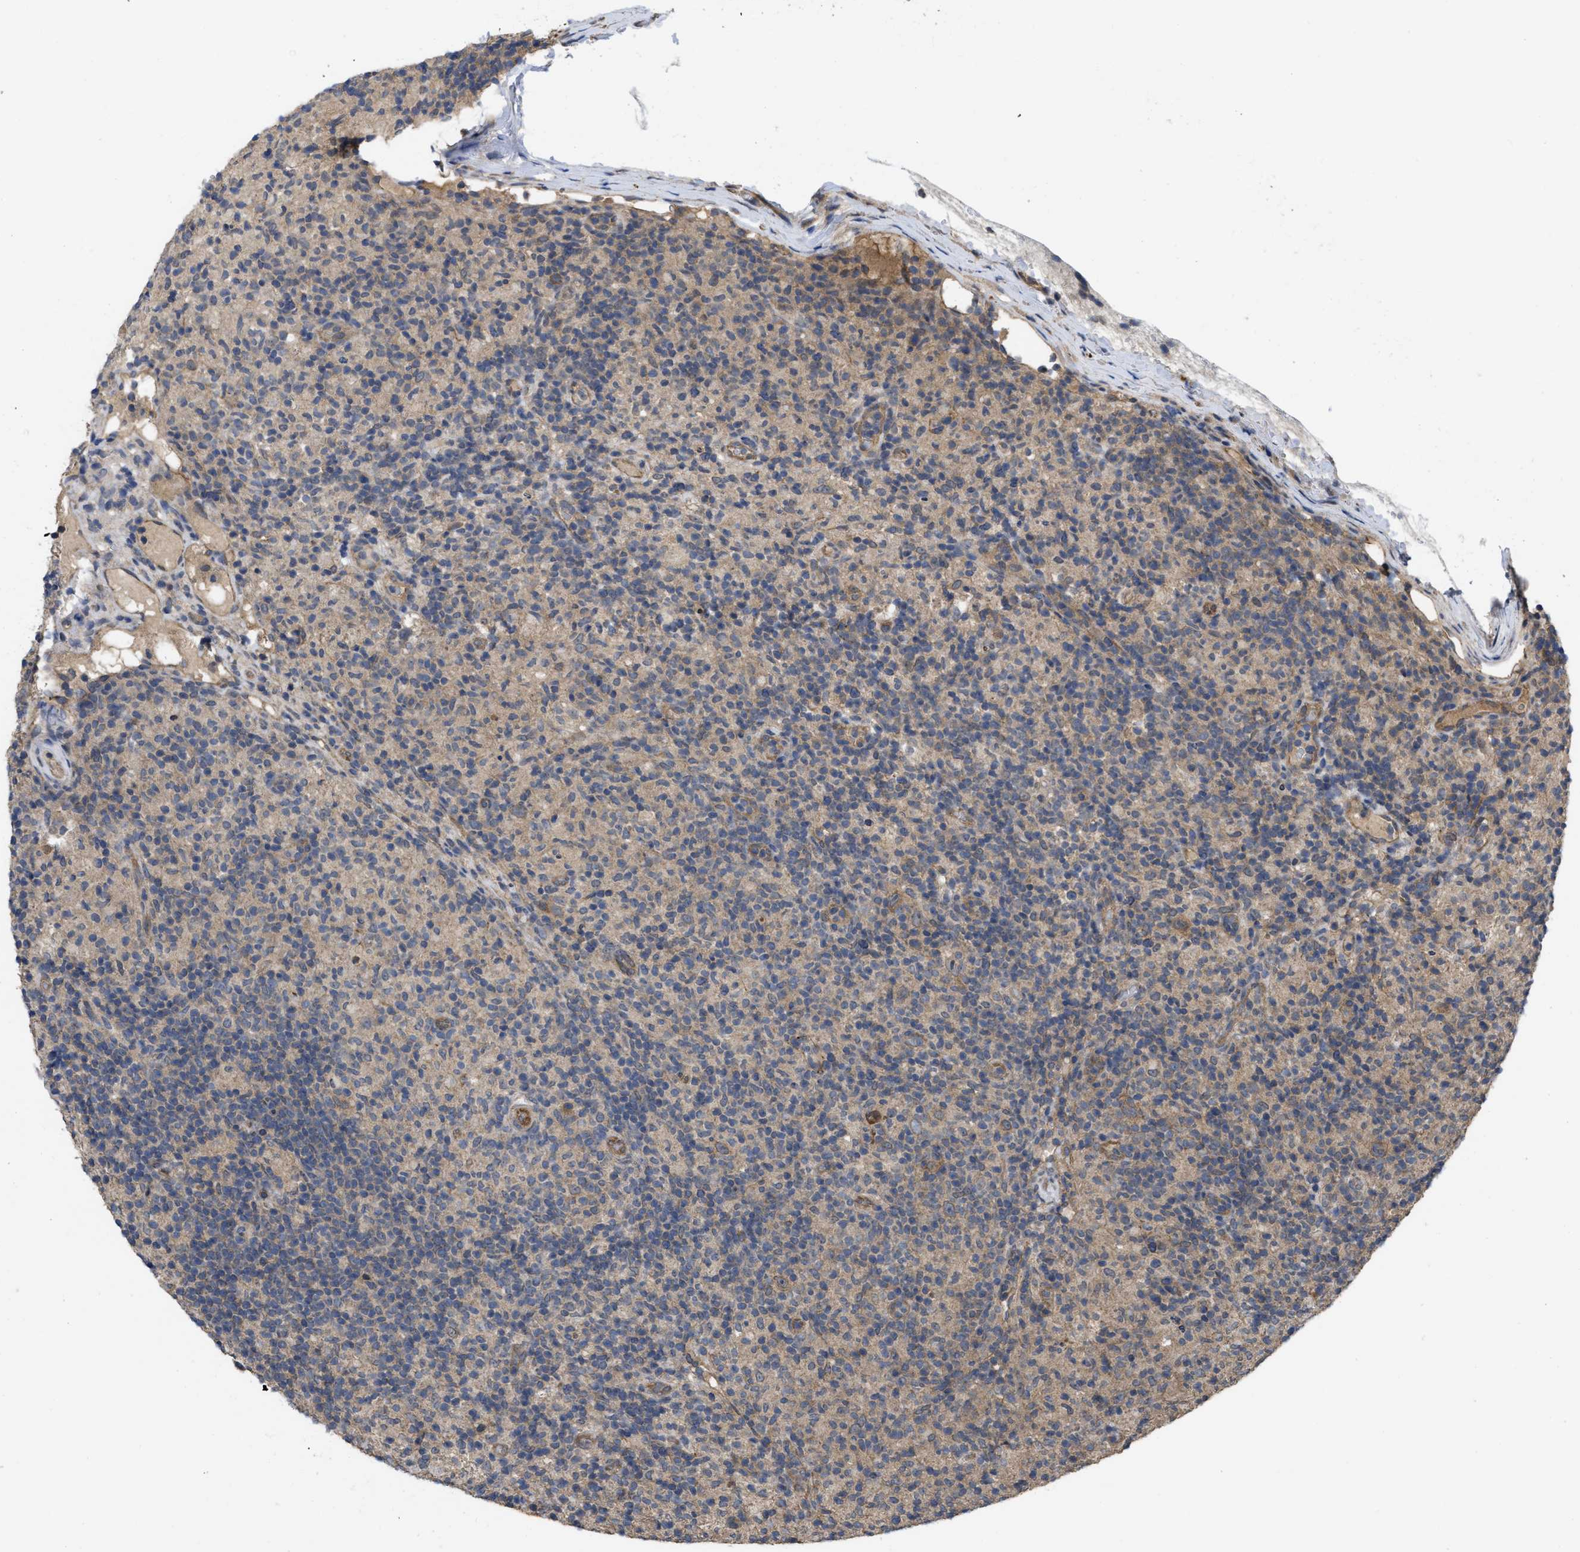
{"staining": {"intensity": "moderate", "quantity": "<25%", "location": "cytoplasmic/membranous"}, "tissue": "lymphoma", "cell_type": "Tumor cells", "image_type": "cancer", "snomed": [{"axis": "morphology", "description": "Hodgkin's disease, NOS"}, {"axis": "topography", "description": "Lymph node"}], "caption": "Hodgkin's disease stained with DAB immunohistochemistry exhibits low levels of moderate cytoplasmic/membranous staining in approximately <25% of tumor cells.", "gene": "FZD6", "patient": {"sex": "male", "age": 70}}